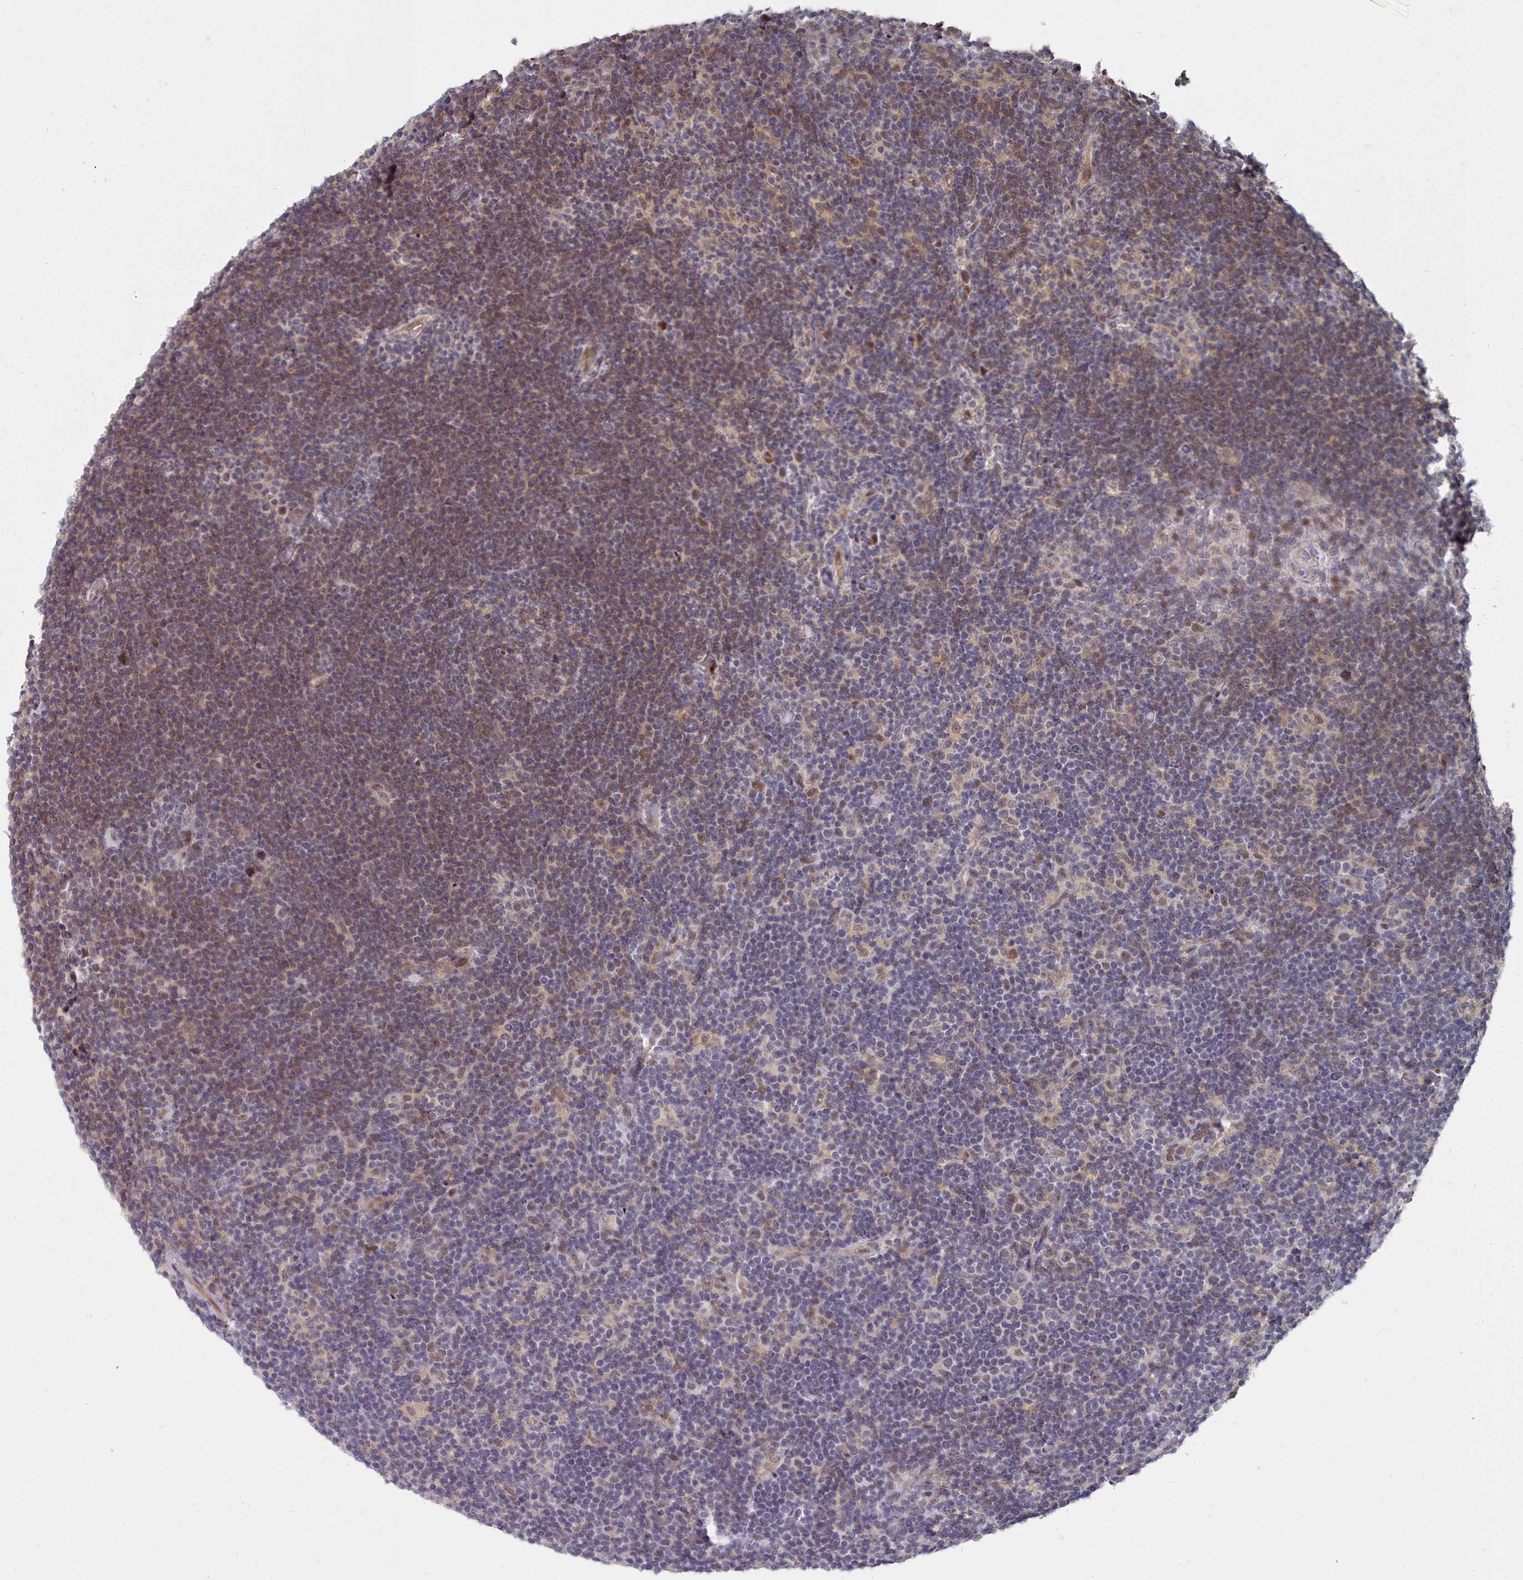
{"staining": {"intensity": "moderate", "quantity": ">75%", "location": "nuclear"}, "tissue": "lymphoma", "cell_type": "Tumor cells", "image_type": "cancer", "snomed": [{"axis": "morphology", "description": "Hodgkin's disease, NOS"}, {"axis": "topography", "description": "Lymph node"}], "caption": "A brown stain highlights moderate nuclear positivity of a protein in human lymphoma tumor cells.", "gene": "GINS1", "patient": {"sex": "female", "age": 57}}